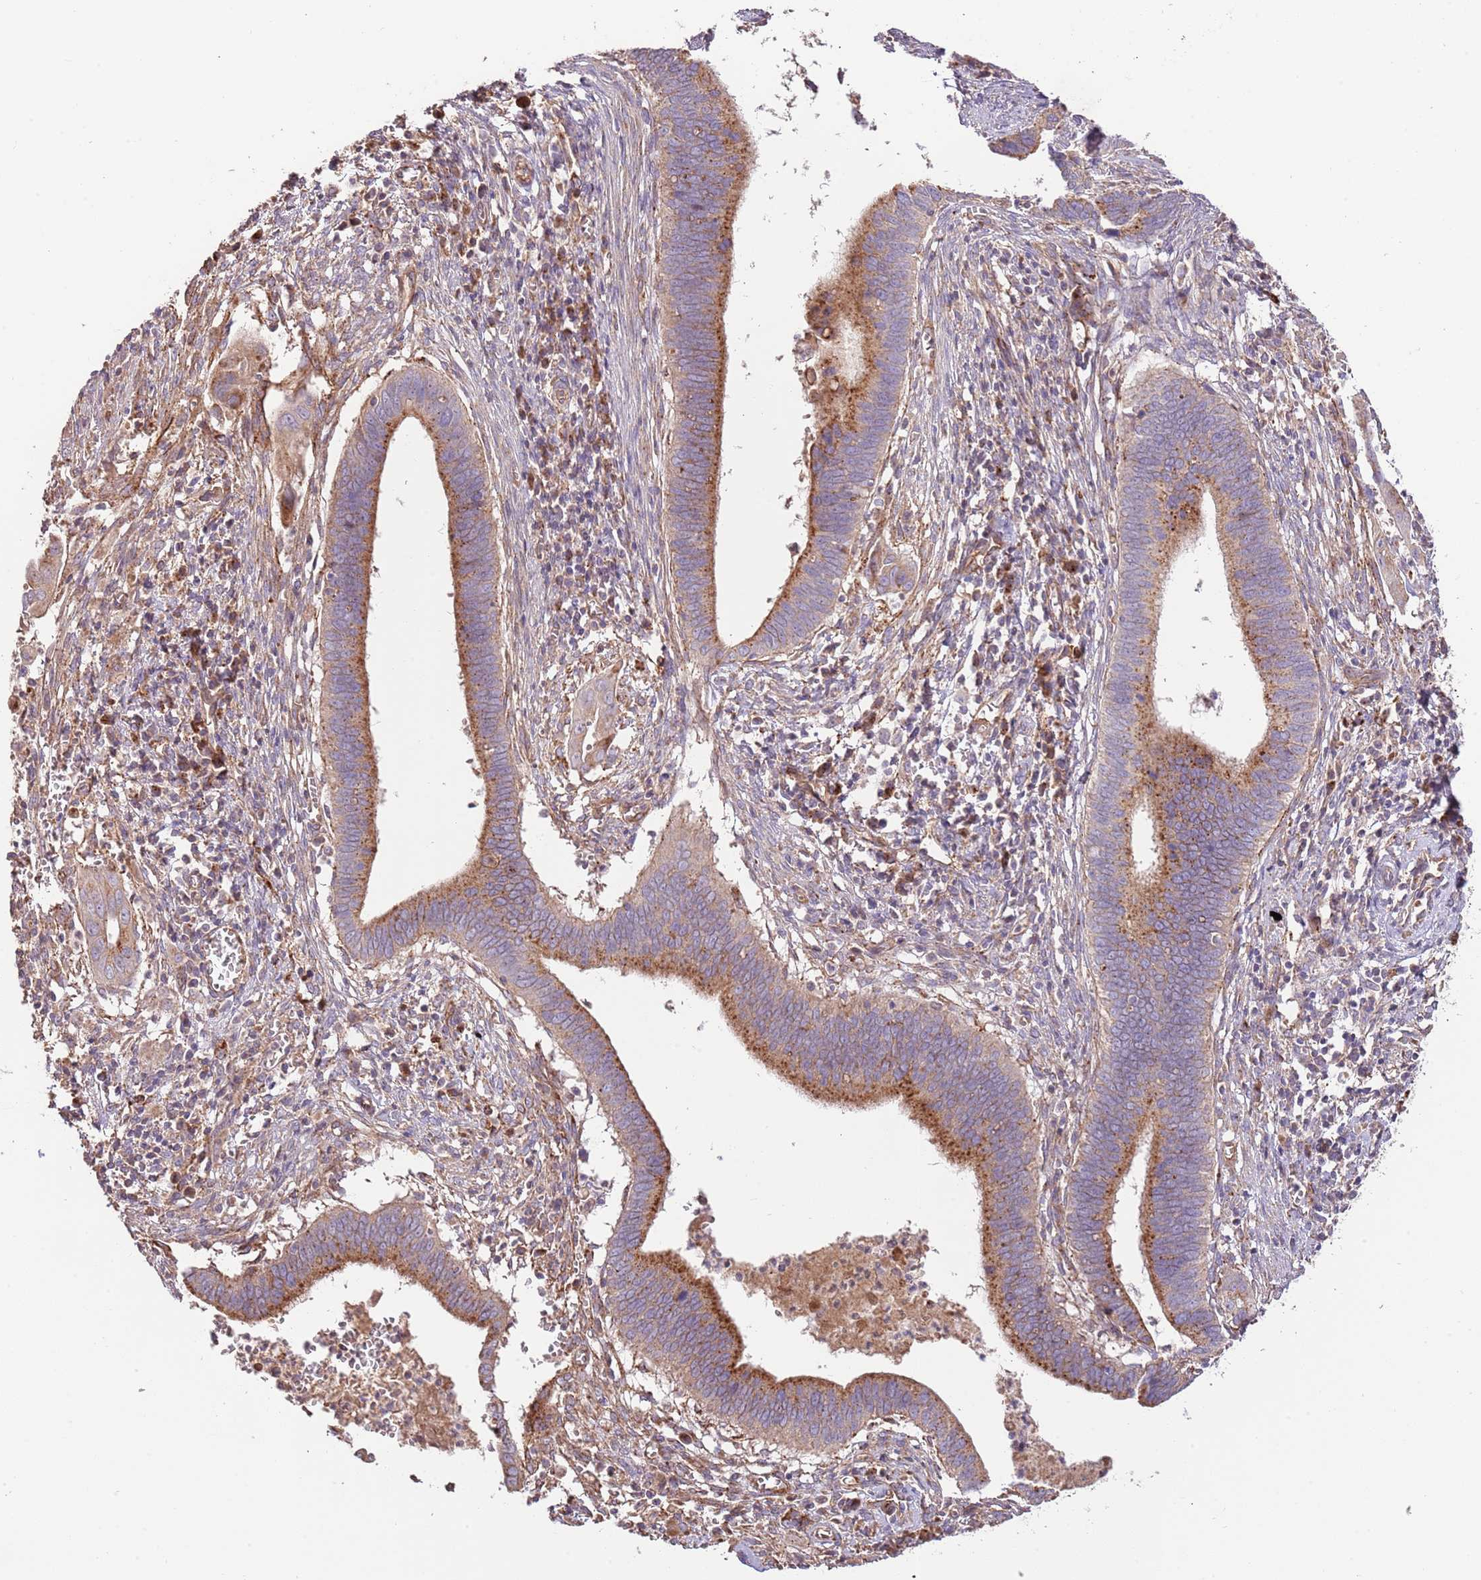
{"staining": {"intensity": "moderate", "quantity": ">75%", "location": "cytoplasmic/membranous"}, "tissue": "cervical cancer", "cell_type": "Tumor cells", "image_type": "cancer", "snomed": [{"axis": "morphology", "description": "Adenocarcinoma, NOS"}, {"axis": "topography", "description": "Cervix"}], "caption": "Cervical cancer (adenocarcinoma) stained with a protein marker demonstrates moderate staining in tumor cells.", "gene": "DOCK6", "patient": {"sex": "female", "age": 42}}